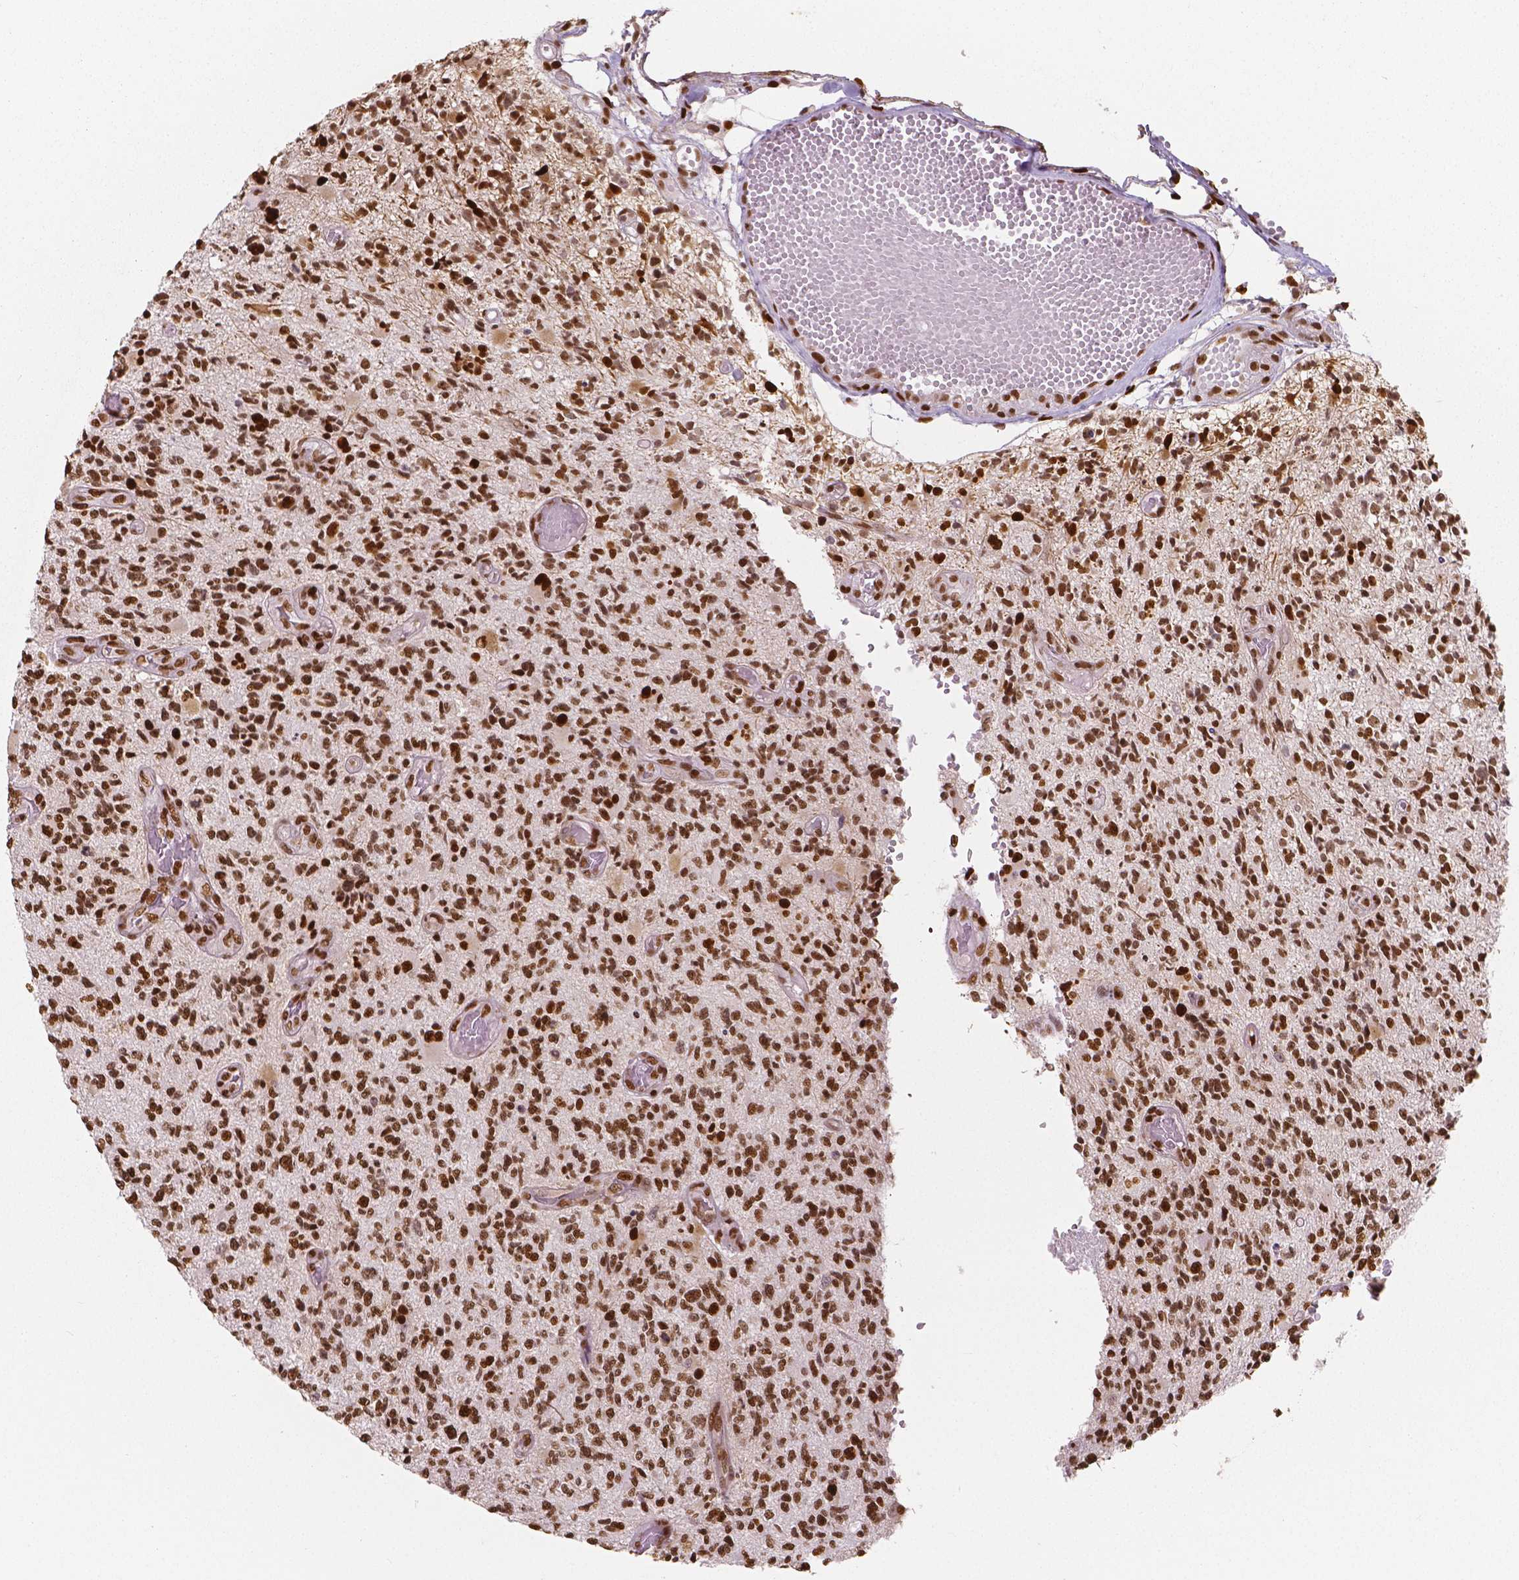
{"staining": {"intensity": "moderate", "quantity": ">75%", "location": "nuclear"}, "tissue": "glioma", "cell_type": "Tumor cells", "image_type": "cancer", "snomed": [{"axis": "morphology", "description": "Glioma, malignant, High grade"}, {"axis": "topography", "description": "Brain"}], "caption": "Tumor cells display medium levels of moderate nuclear expression in approximately >75% of cells in human glioma.", "gene": "NUCKS1", "patient": {"sex": "female", "age": 63}}